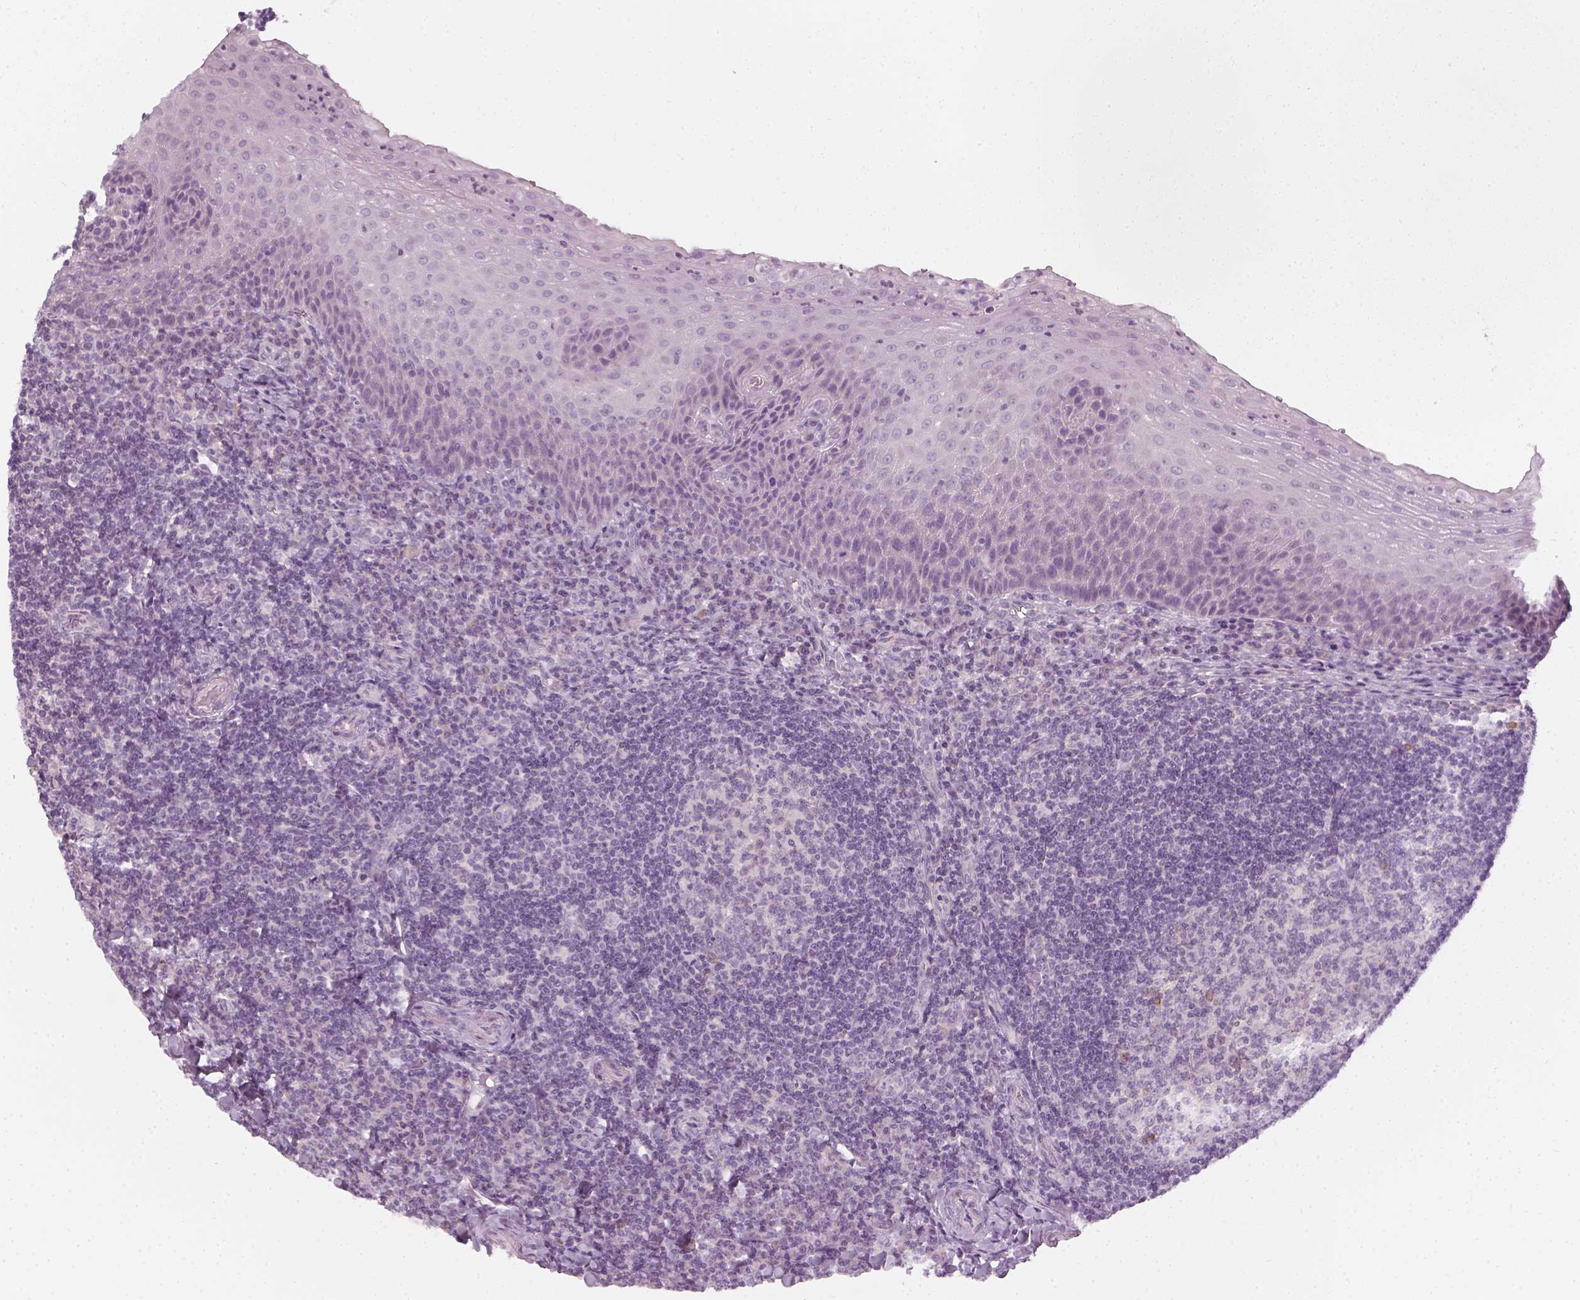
{"staining": {"intensity": "weak", "quantity": "<25%", "location": "cytoplasmic/membranous"}, "tissue": "tonsil", "cell_type": "Germinal center cells", "image_type": "normal", "snomed": [{"axis": "morphology", "description": "Normal tissue, NOS"}, {"axis": "morphology", "description": "Inflammation, NOS"}, {"axis": "topography", "description": "Tonsil"}], "caption": "Immunohistochemistry (IHC) of unremarkable human tonsil demonstrates no expression in germinal center cells.", "gene": "PRAME", "patient": {"sex": "female", "age": 31}}